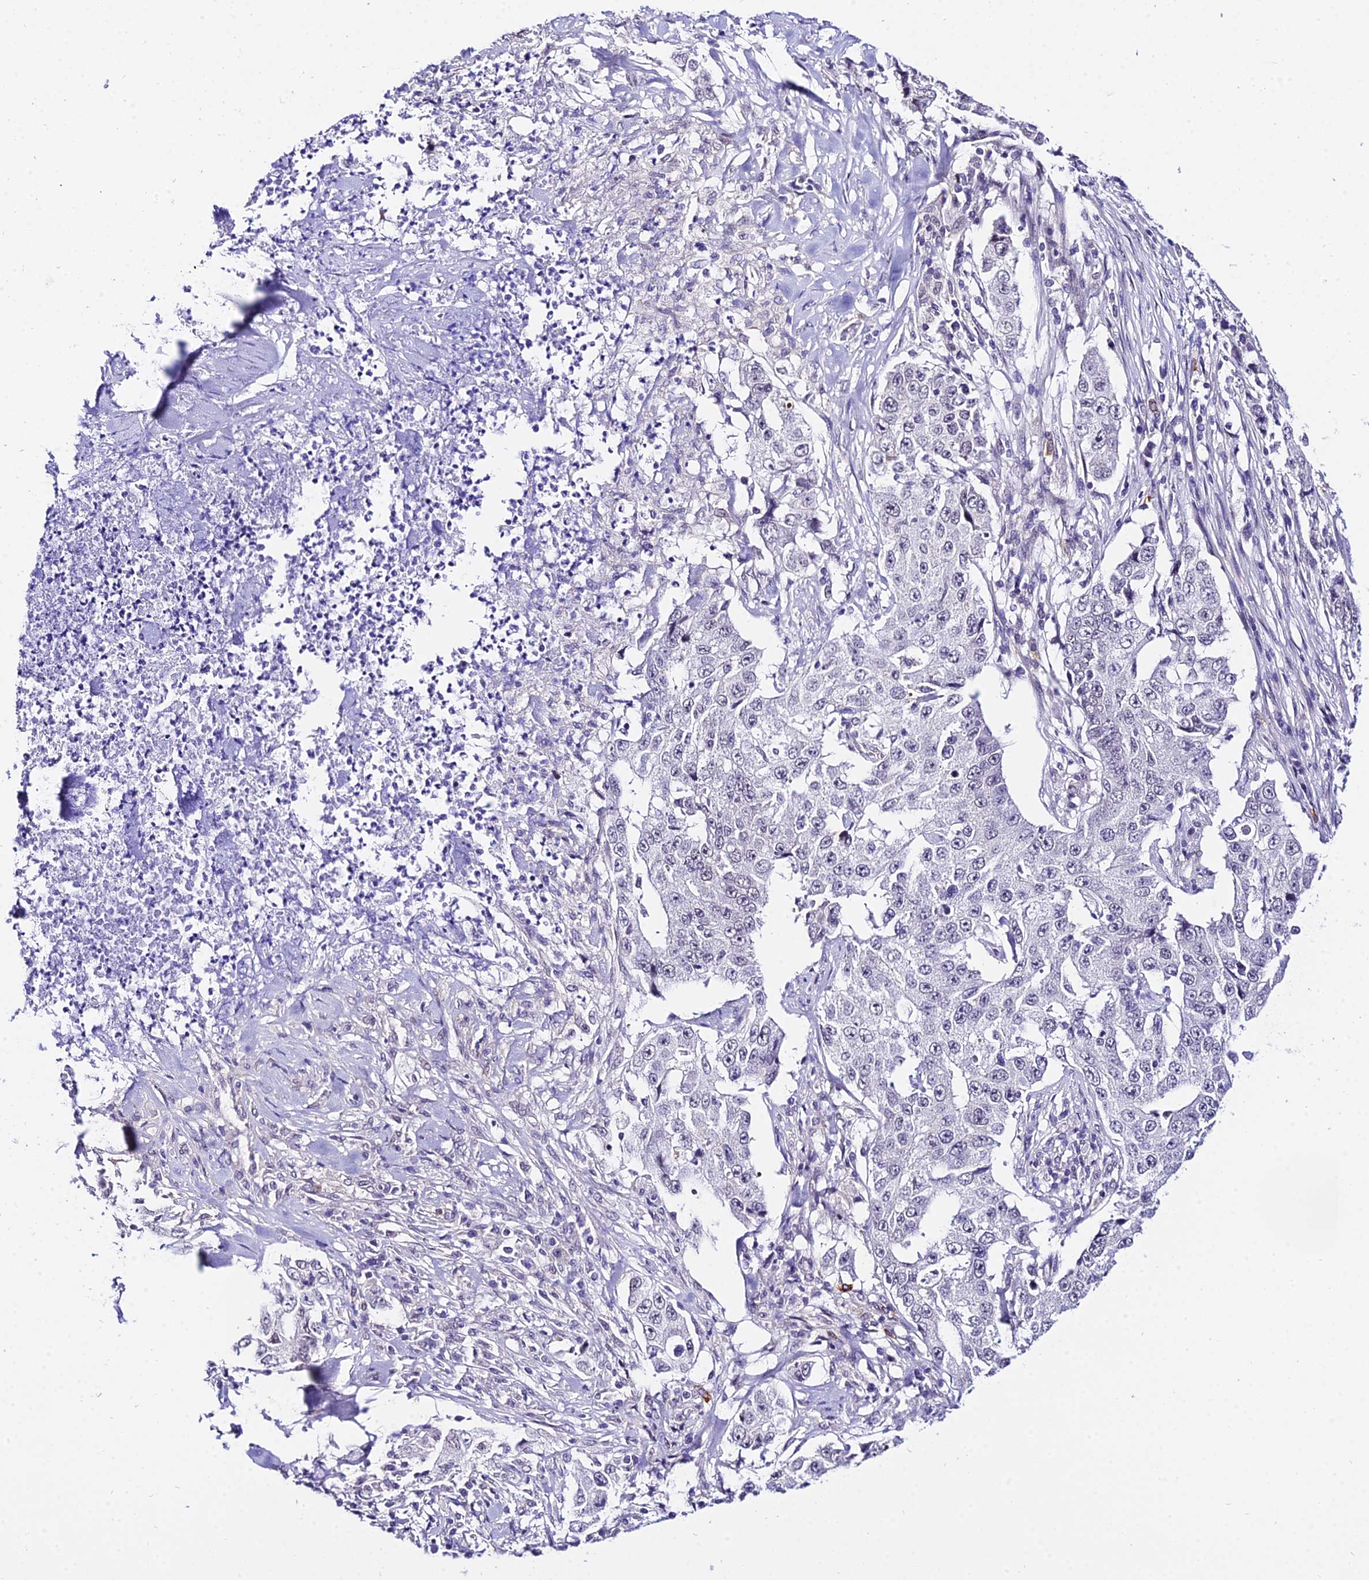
{"staining": {"intensity": "negative", "quantity": "none", "location": "none"}, "tissue": "lung cancer", "cell_type": "Tumor cells", "image_type": "cancer", "snomed": [{"axis": "morphology", "description": "Adenocarcinoma, NOS"}, {"axis": "topography", "description": "Lung"}], "caption": "This is an immunohistochemistry micrograph of lung adenocarcinoma. There is no positivity in tumor cells.", "gene": "POLR2I", "patient": {"sex": "female", "age": 51}}